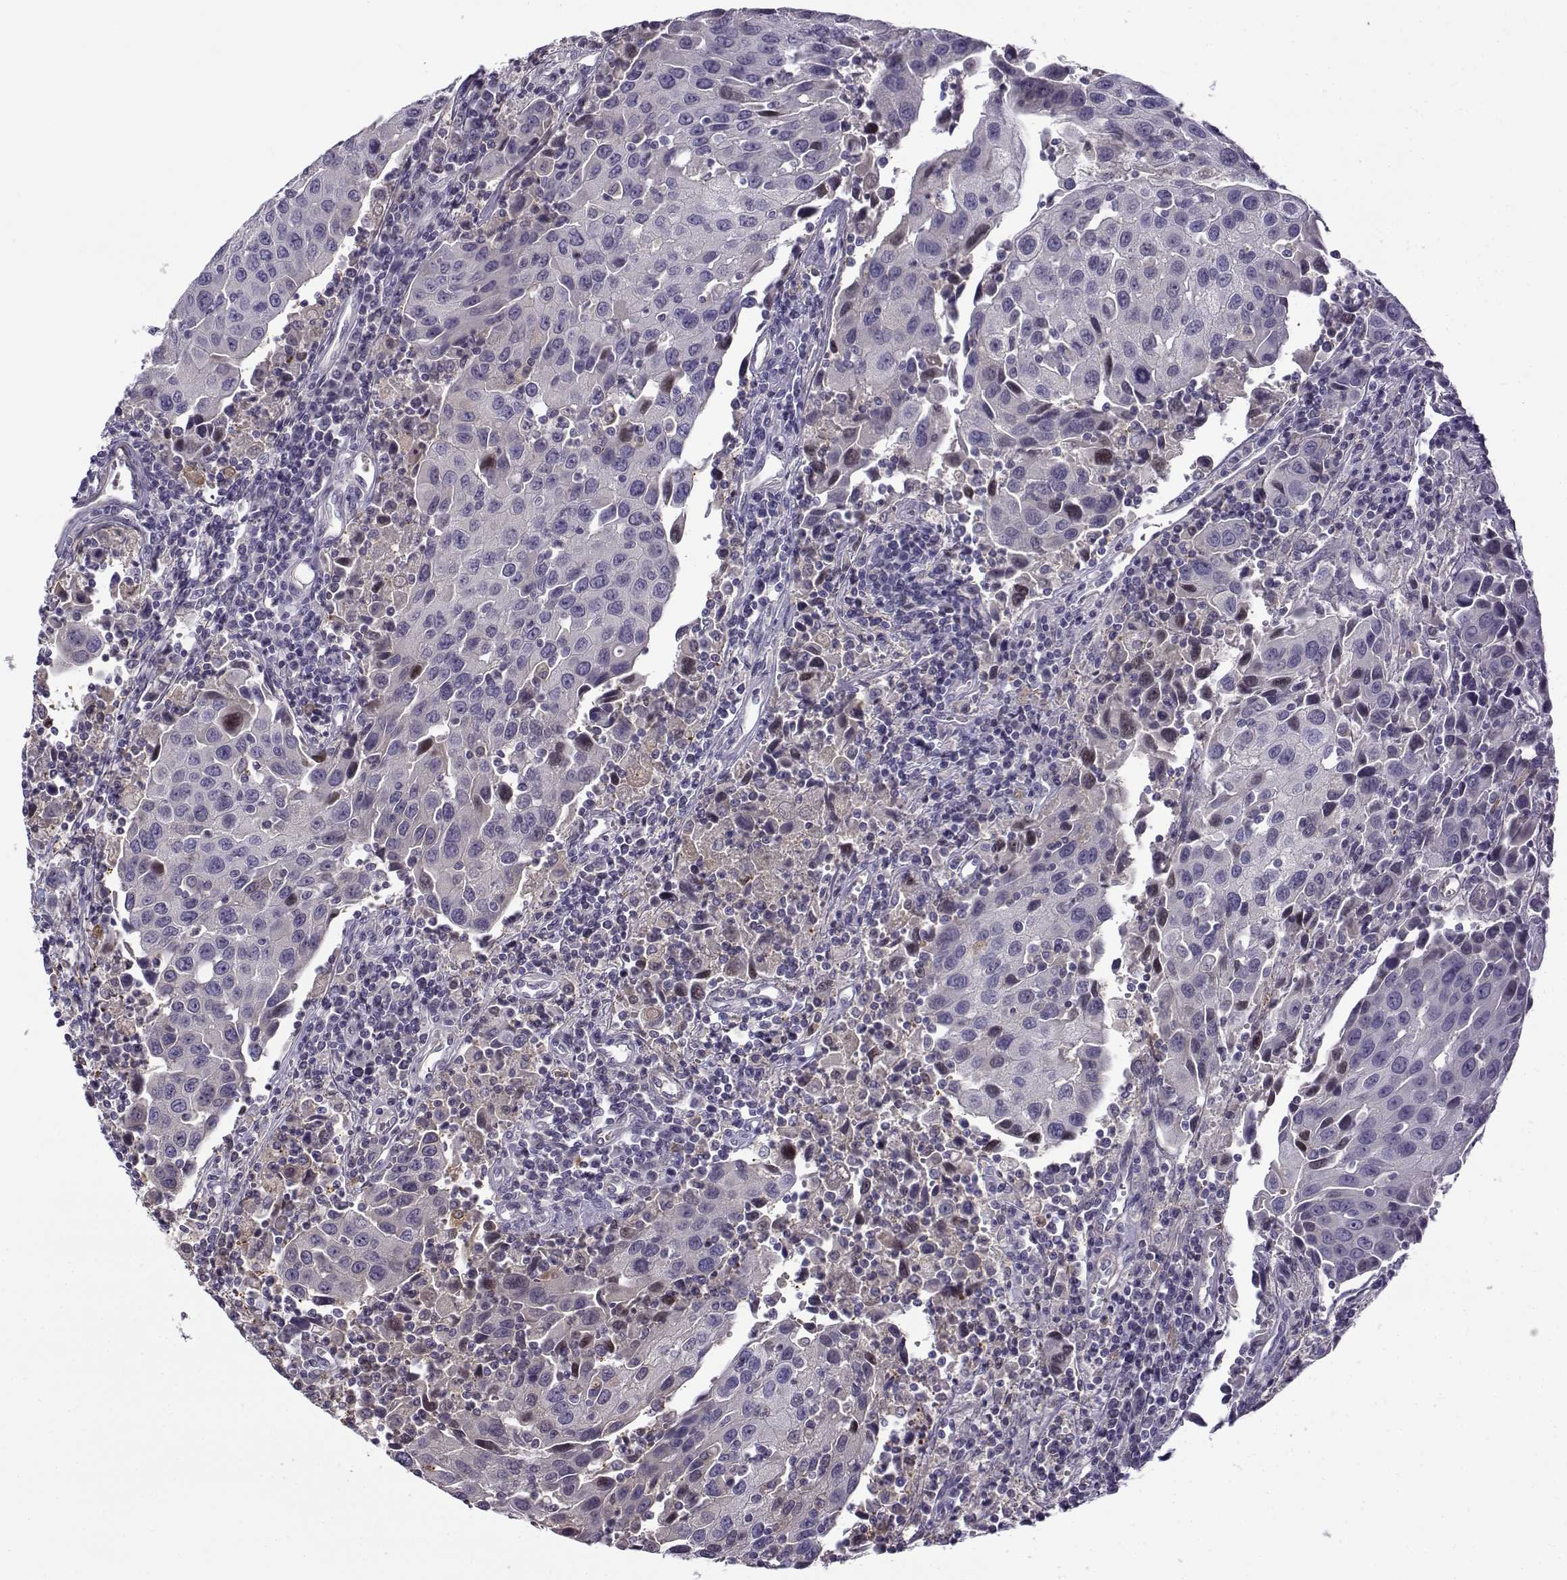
{"staining": {"intensity": "negative", "quantity": "none", "location": "none"}, "tissue": "urothelial cancer", "cell_type": "Tumor cells", "image_type": "cancer", "snomed": [{"axis": "morphology", "description": "Urothelial carcinoma, High grade"}, {"axis": "topography", "description": "Urinary bladder"}], "caption": "Image shows no significant protein expression in tumor cells of urothelial cancer.", "gene": "UCP3", "patient": {"sex": "female", "age": 85}}